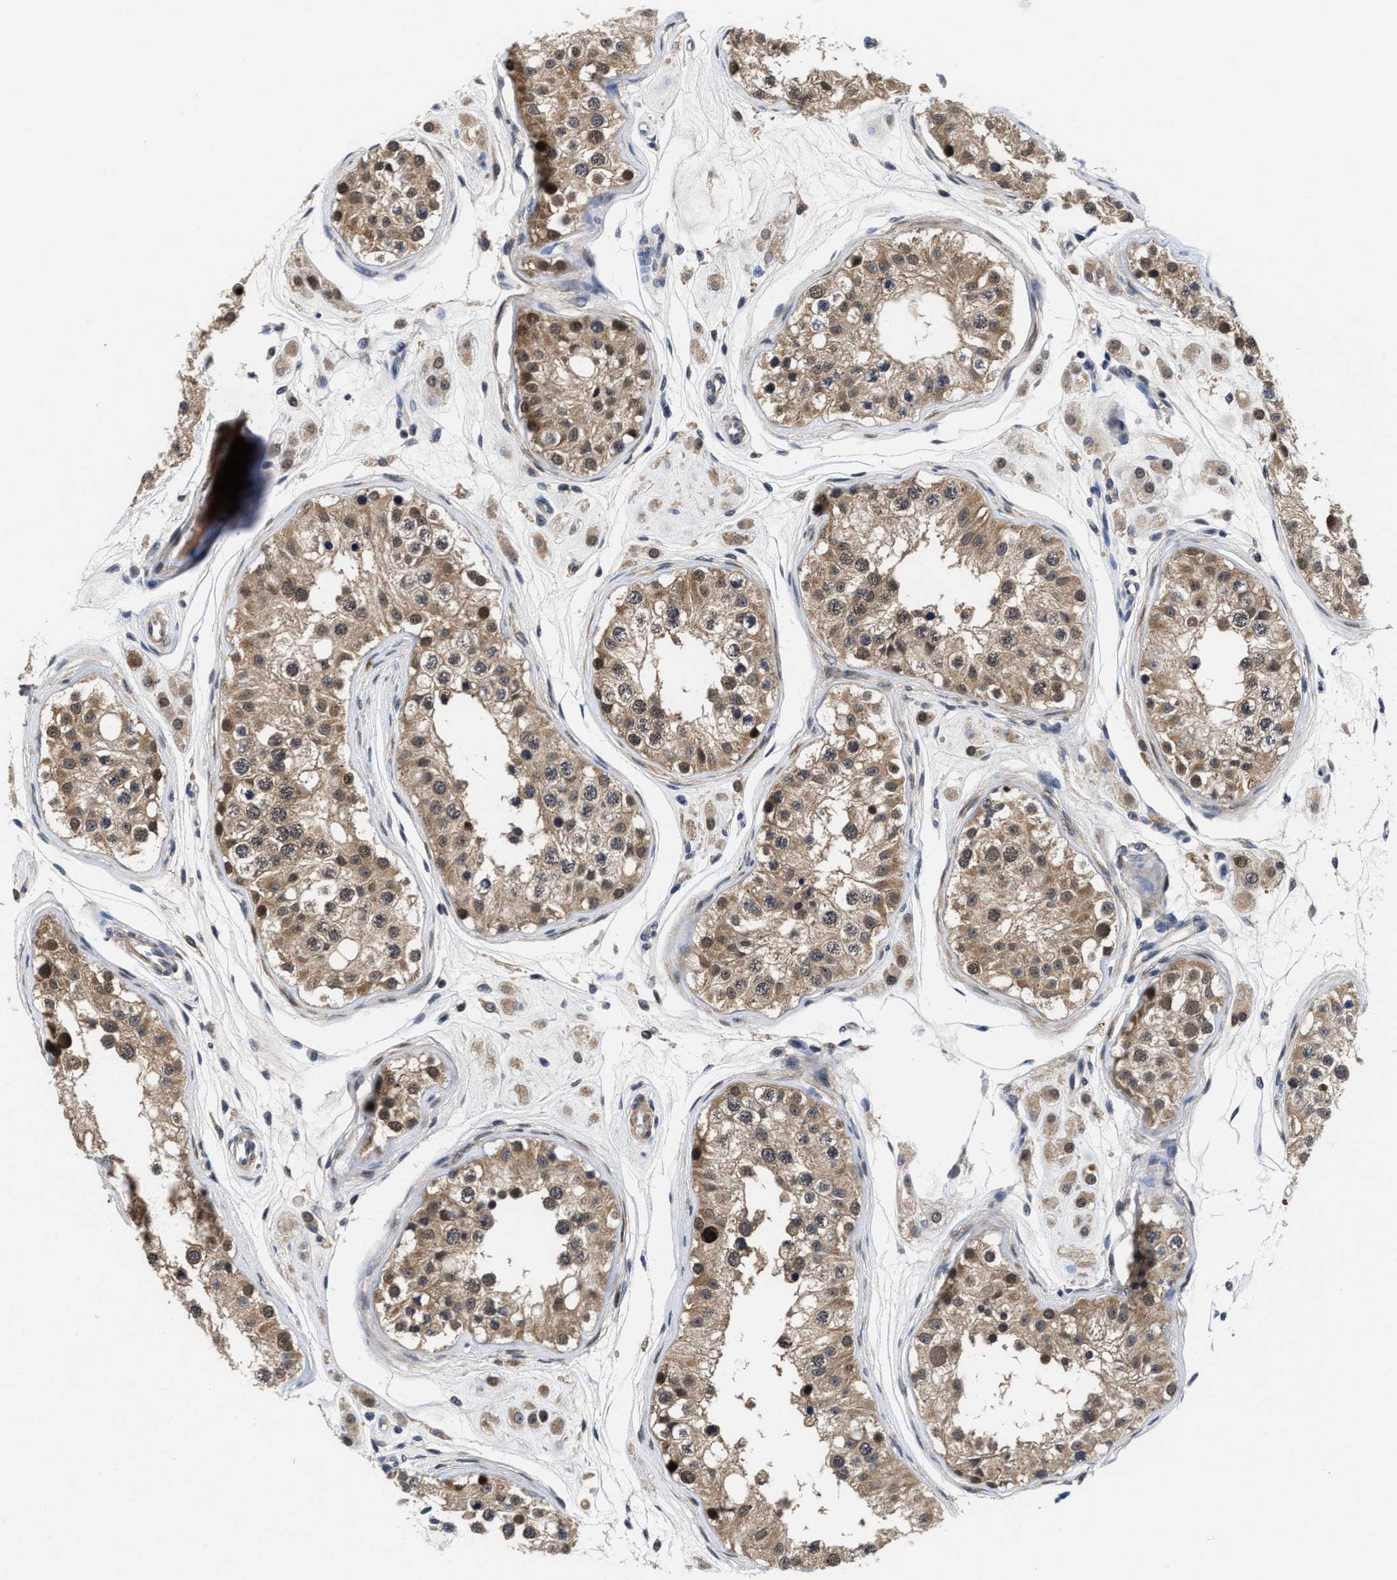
{"staining": {"intensity": "moderate", "quantity": ">75%", "location": "cytoplasmic/membranous,nuclear"}, "tissue": "testis", "cell_type": "Cells in seminiferous ducts", "image_type": "normal", "snomed": [{"axis": "morphology", "description": "Normal tissue, NOS"}, {"axis": "morphology", "description": "Adenocarcinoma, metastatic, NOS"}, {"axis": "topography", "description": "Testis"}], "caption": "Immunohistochemical staining of unremarkable testis displays moderate cytoplasmic/membranous,nuclear protein positivity in about >75% of cells in seminiferous ducts. (IHC, brightfield microscopy, high magnification).", "gene": "KIF12", "patient": {"sex": "male", "age": 26}}